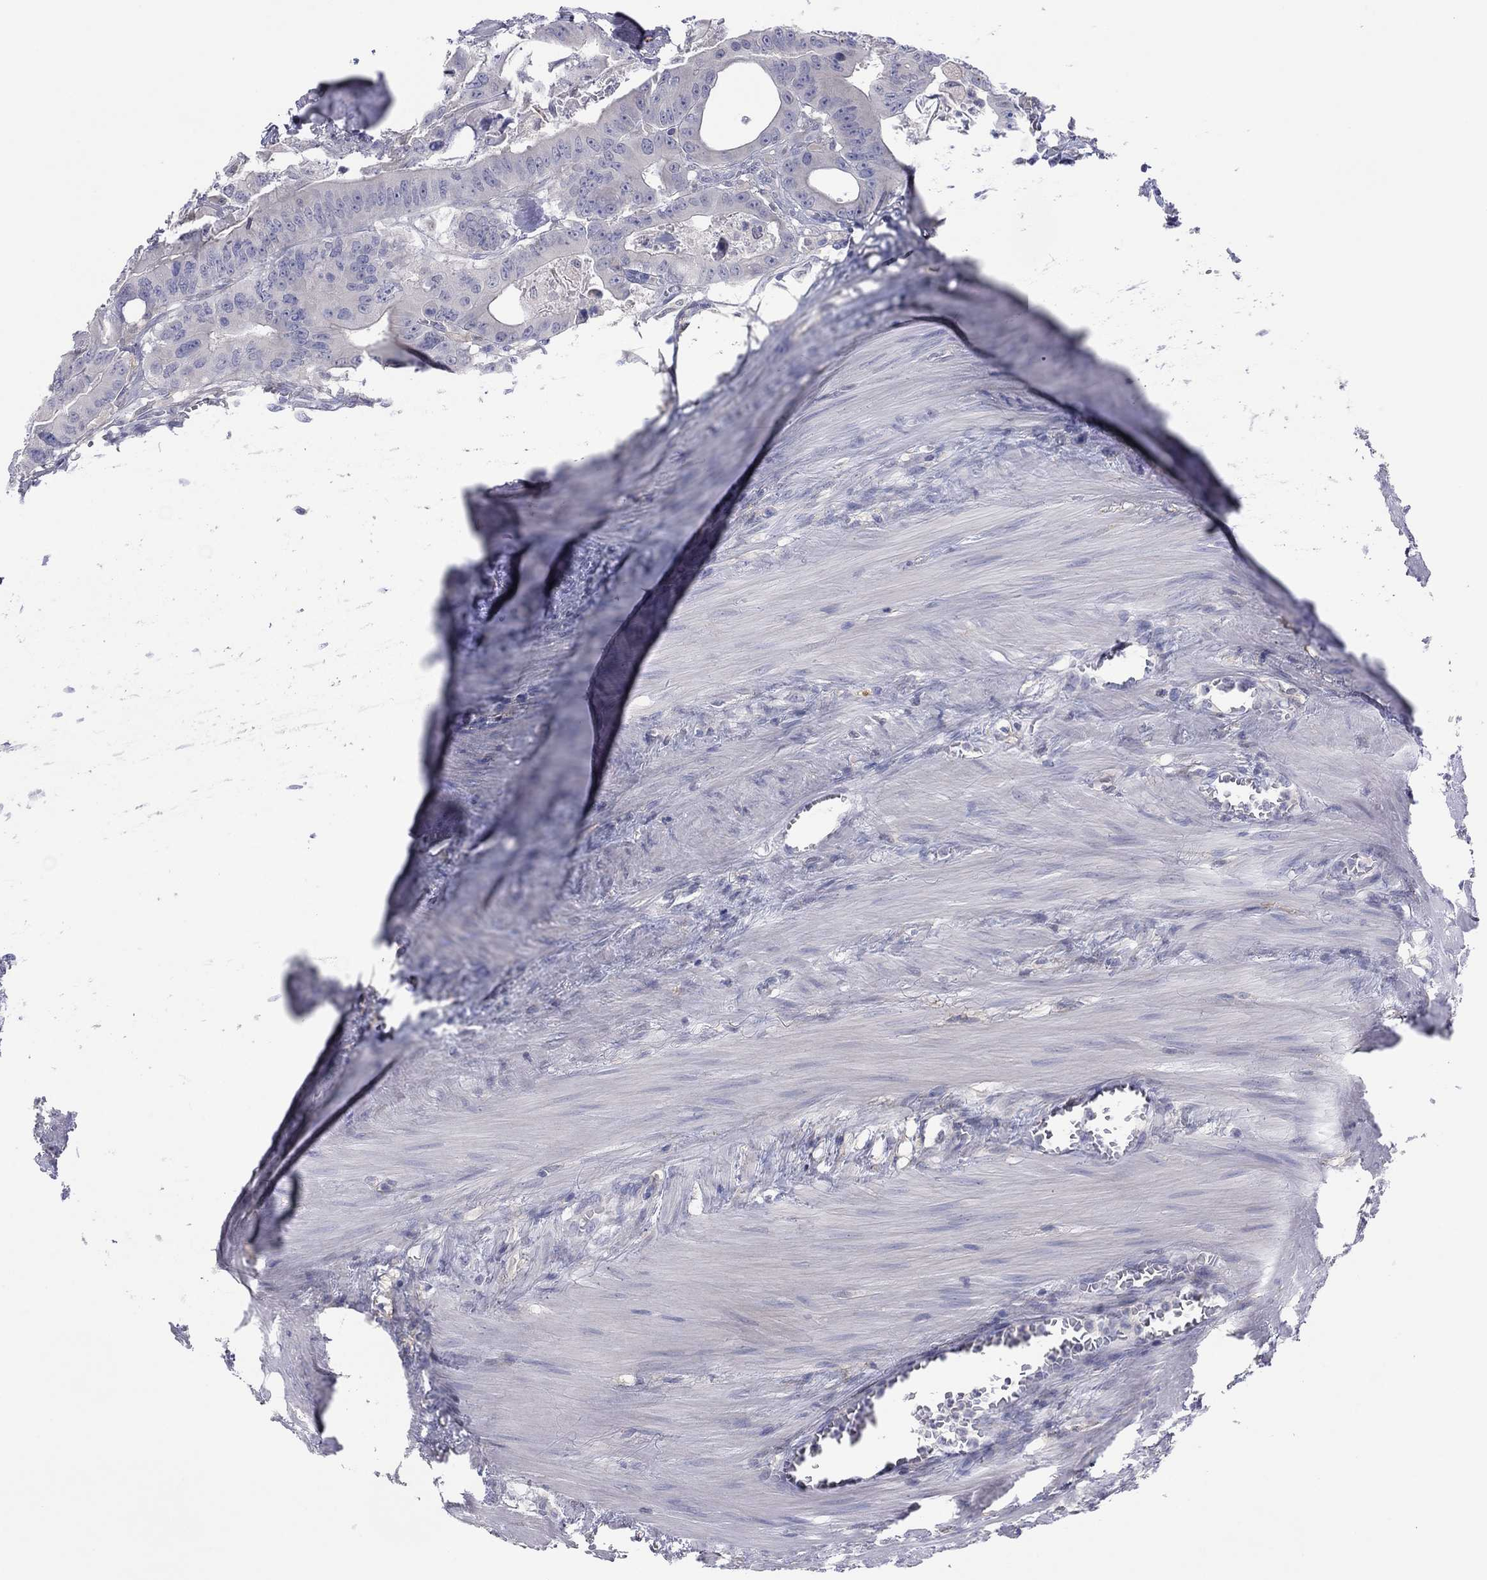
{"staining": {"intensity": "negative", "quantity": "none", "location": "none"}, "tissue": "colorectal cancer", "cell_type": "Tumor cells", "image_type": "cancer", "snomed": [{"axis": "morphology", "description": "Adenocarcinoma, NOS"}, {"axis": "topography", "description": "Rectum"}], "caption": "This is an immunohistochemistry micrograph of human adenocarcinoma (colorectal). There is no staining in tumor cells.", "gene": "CYP2B6", "patient": {"sex": "male", "age": 64}}